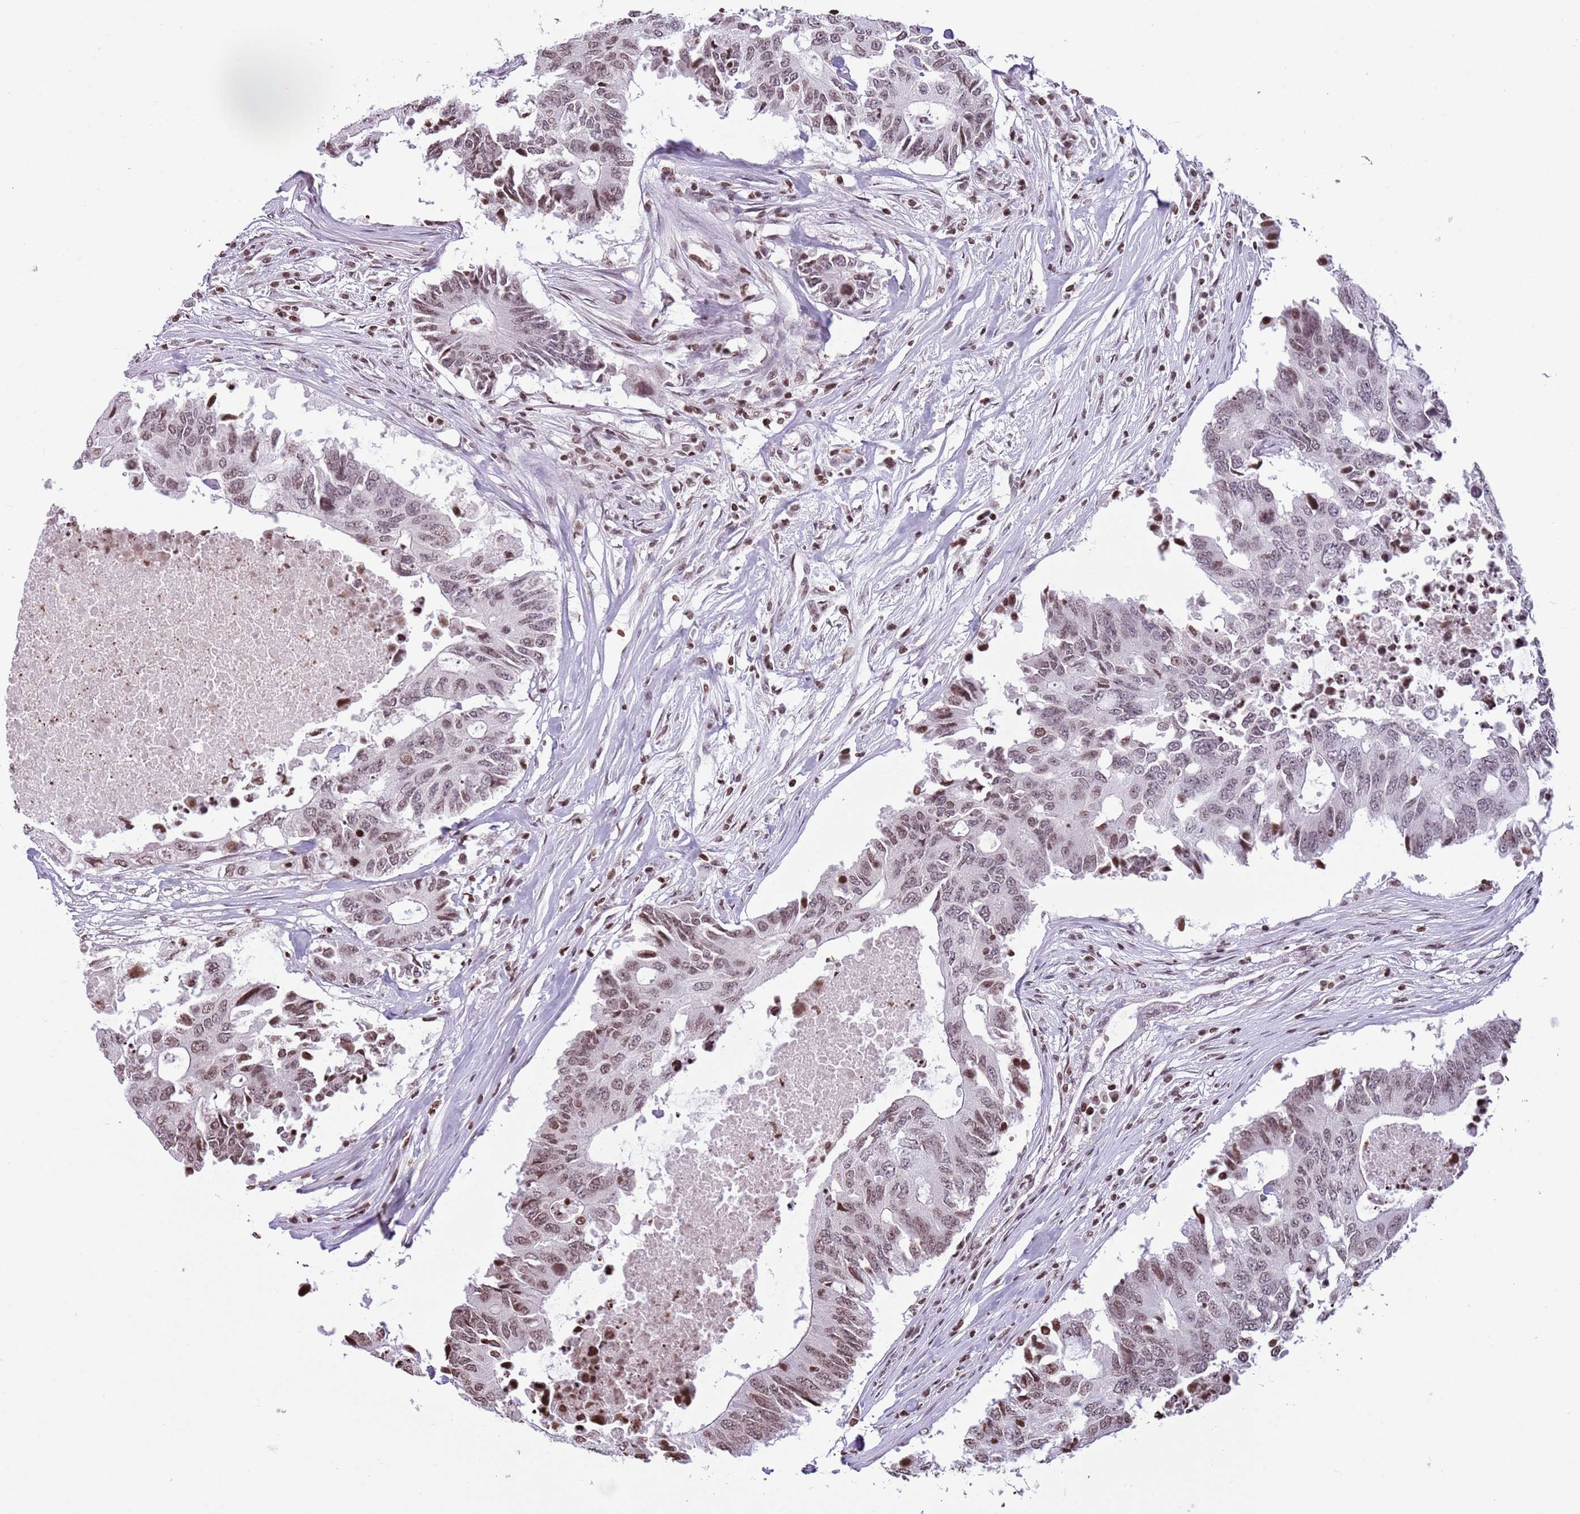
{"staining": {"intensity": "moderate", "quantity": "25%-75%", "location": "nuclear"}, "tissue": "colorectal cancer", "cell_type": "Tumor cells", "image_type": "cancer", "snomed": [{"axis": "morphology", "description": "Adenocarcinoma, NOS"}, {"axis": "topography", "description": "Colon"}], "caption": "A histopathology image of human colorectal adenocarcinoma stained for a protein exhibits moderate nuclear brown staining in tumor cells.", "gene": "KPNA3", "patient": {"sex": "male", "age": 71}}